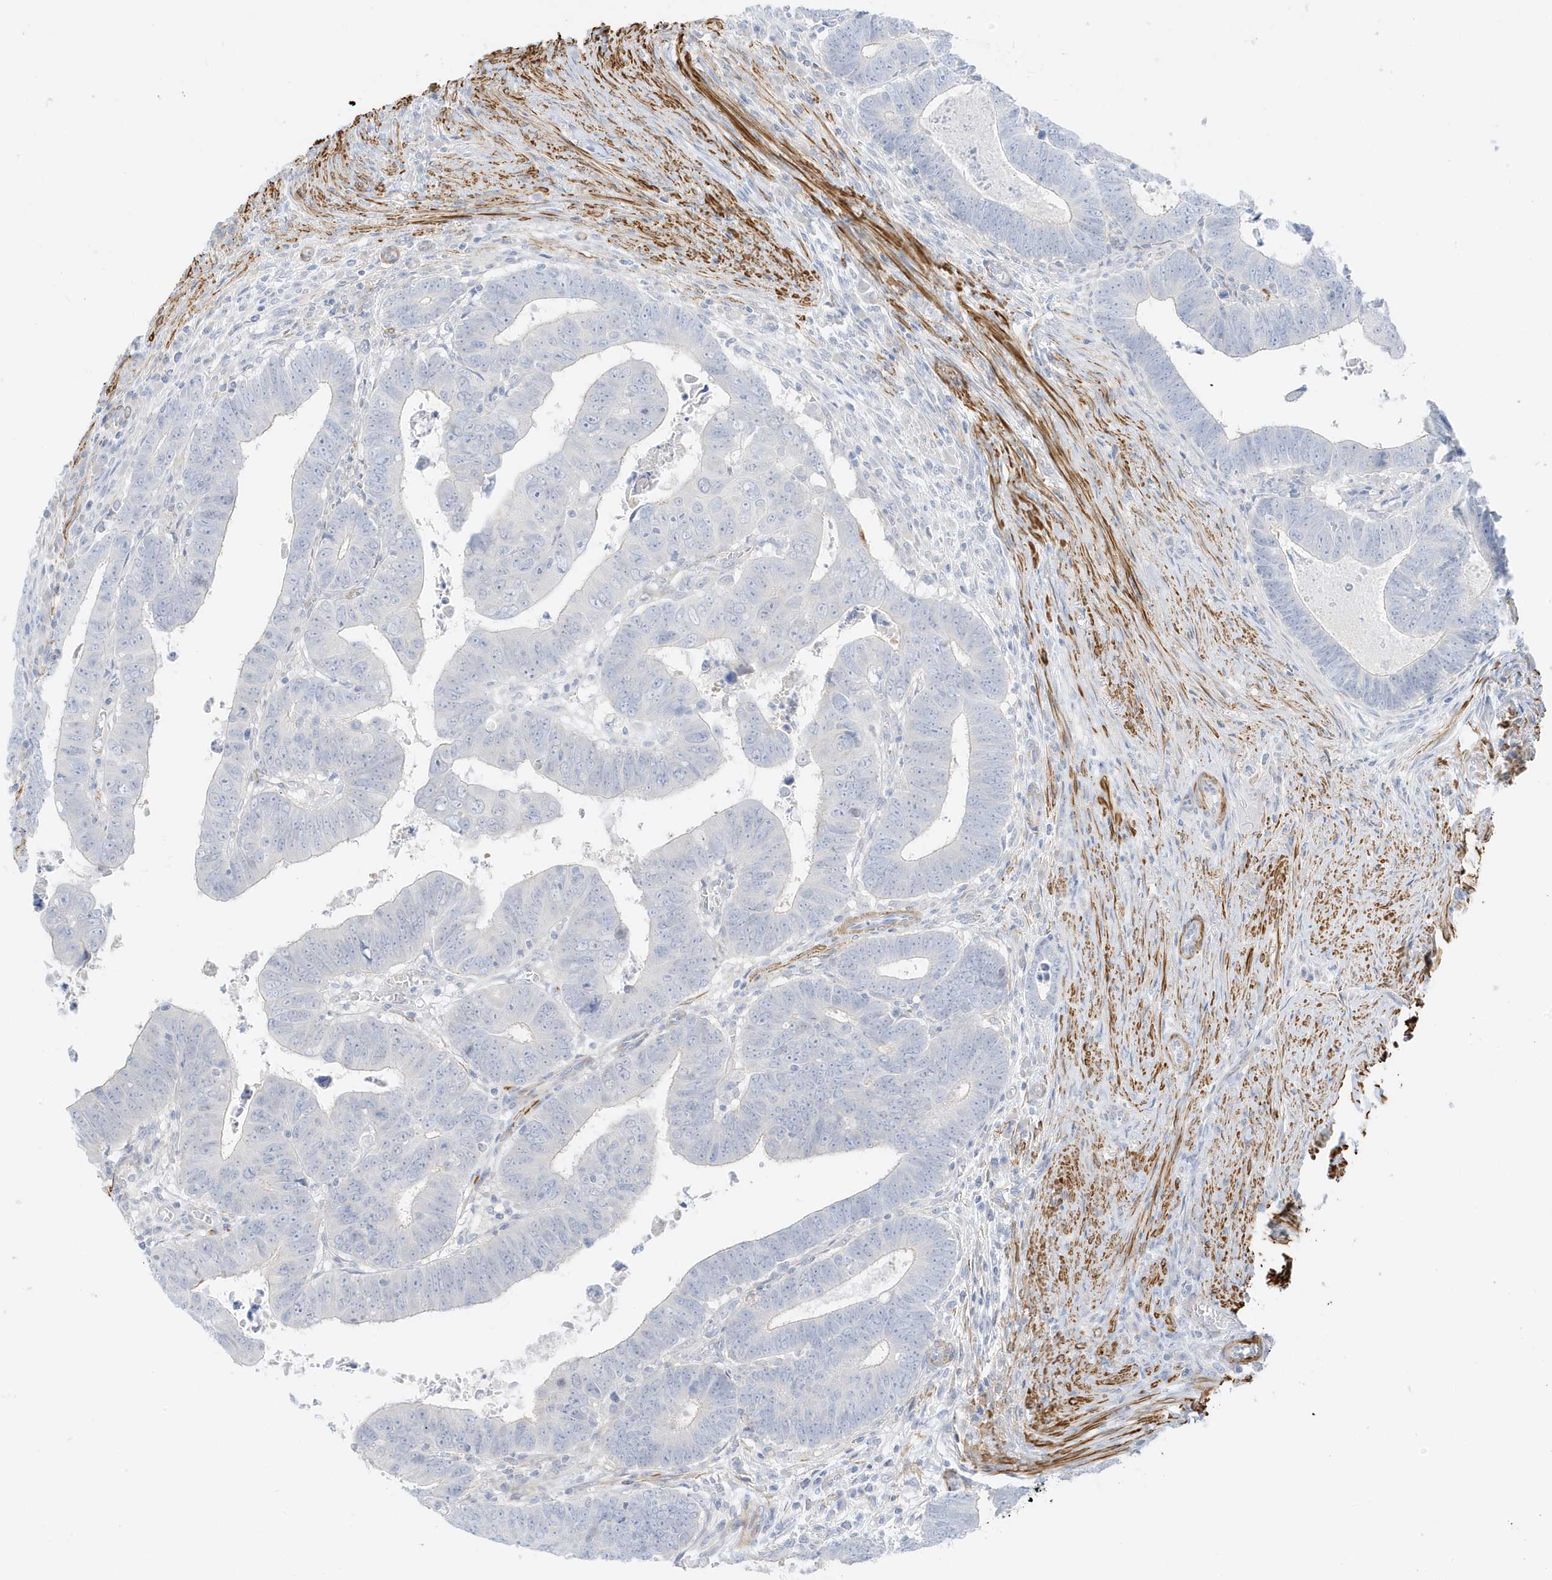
{"staining": {"intensity": "negative", "quantity": "none", "location": "none"}, "tissue": "colorectal cancer", "cell_type": "Tumor cells", "image_type": "cancer", "snomed": [{"axis": "morphology", "description": "Normal tissue, NOS"}, {"axis": "morphology", "description": "Adenocarcinoma, NOS"}, {"axis": "topography", "description": "Rectum"}], "caption": "This is an immunohistochemistry (IHC) photomicrograph of colorectal cancer. There is no positivity in tumor cells.", "gene": "SLC22A13", "patient": {"sex": "female", "age": 65}}